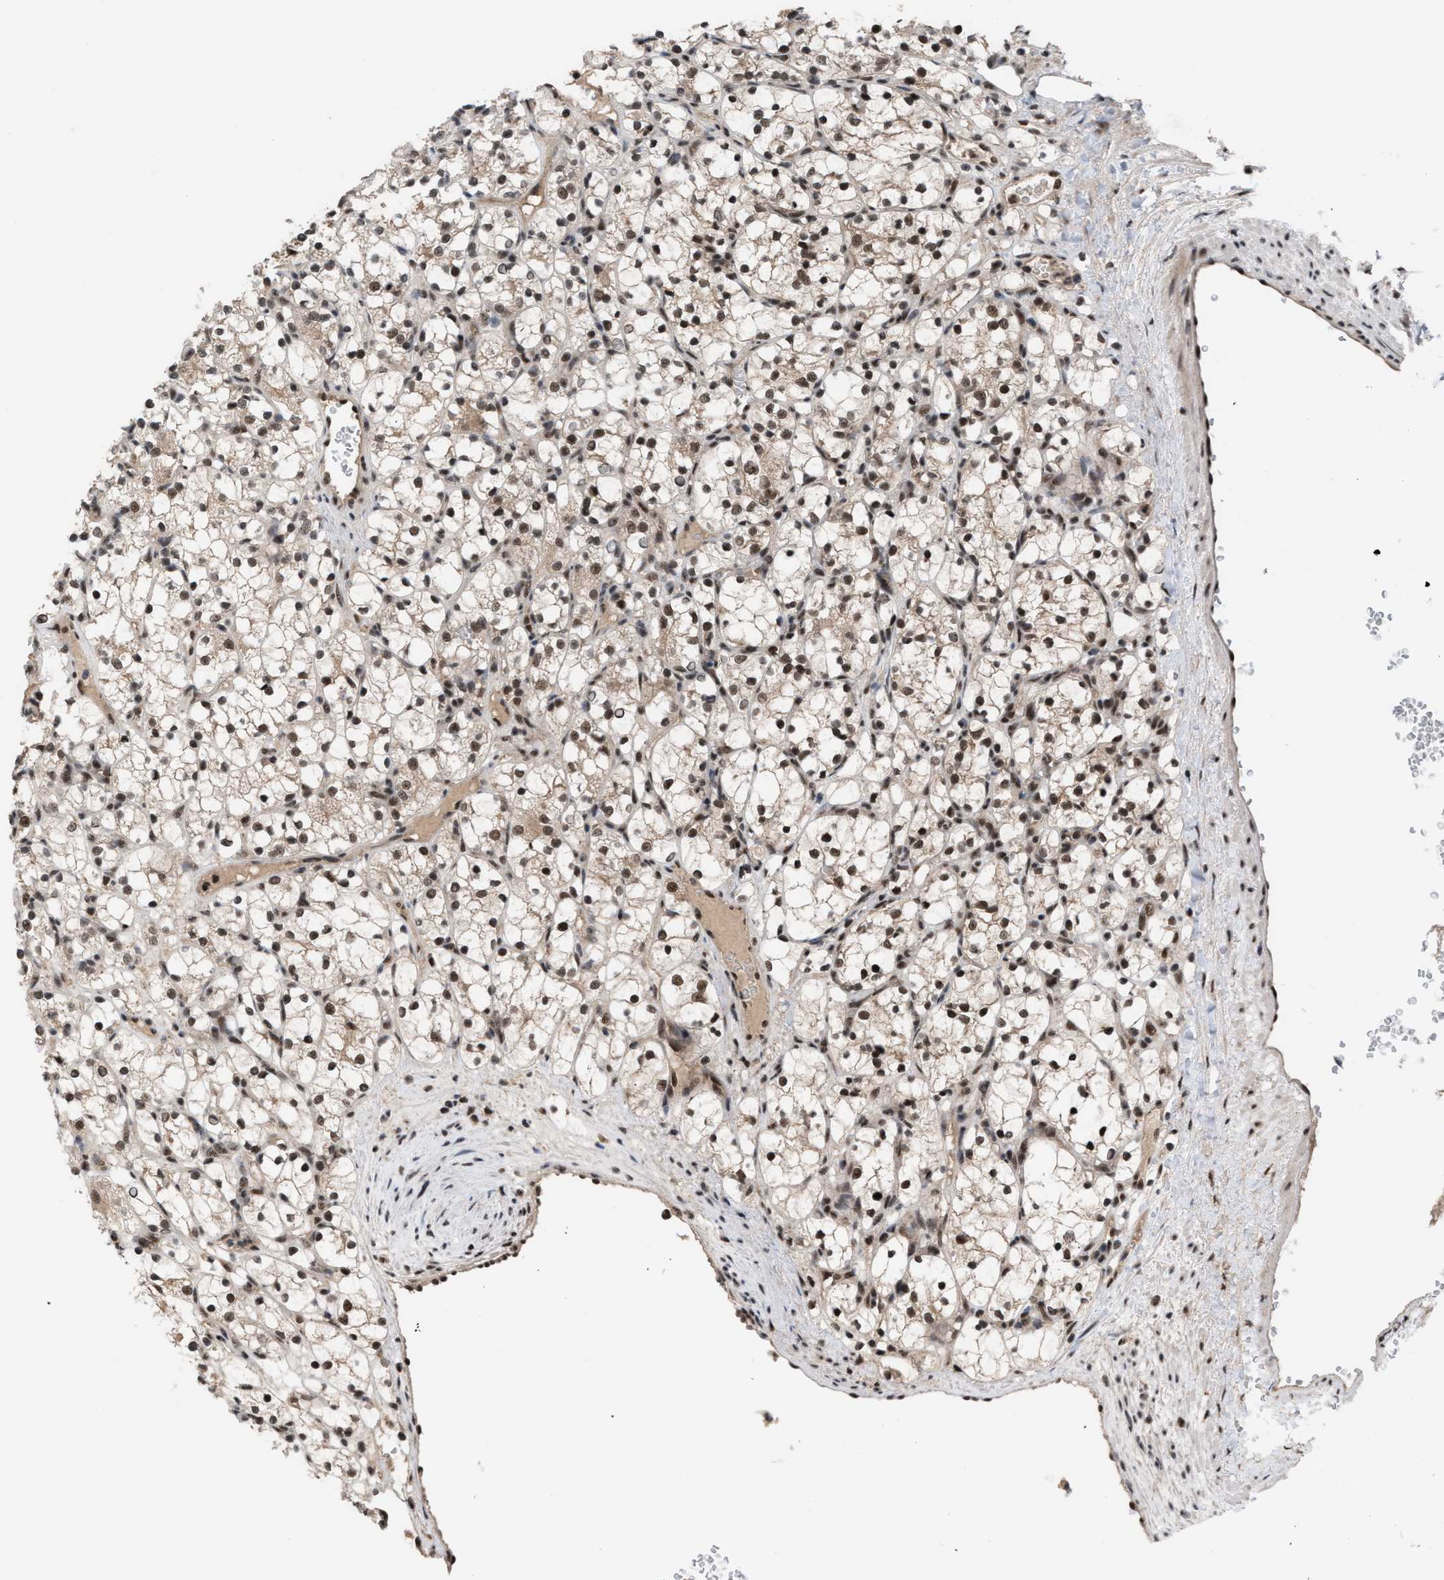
{"staining": {"intensity": "moderate", "quantity": "25%-75%", "location": "cytoplasmic/membranous,nuclear"}, "tissue": "renal cancer", "cell_type": "Tumor cells", "image_type": "cancer", "snomed": [{"axis": "morphology", "description": "Adenocarcinoma, NOS"}, {"axis": "topography", "description": "Kidney"}], "caption": "A high-resolution image shows immunohistochemistry staining of renal cancer (adenocarcinoma), which exhibits moderate cytoplasmic/membranous and nuclear positivity in about 25%-75% of tumor cells.", "gene": "PRPF4", "patient": {"sex": "female", "age": 69}}